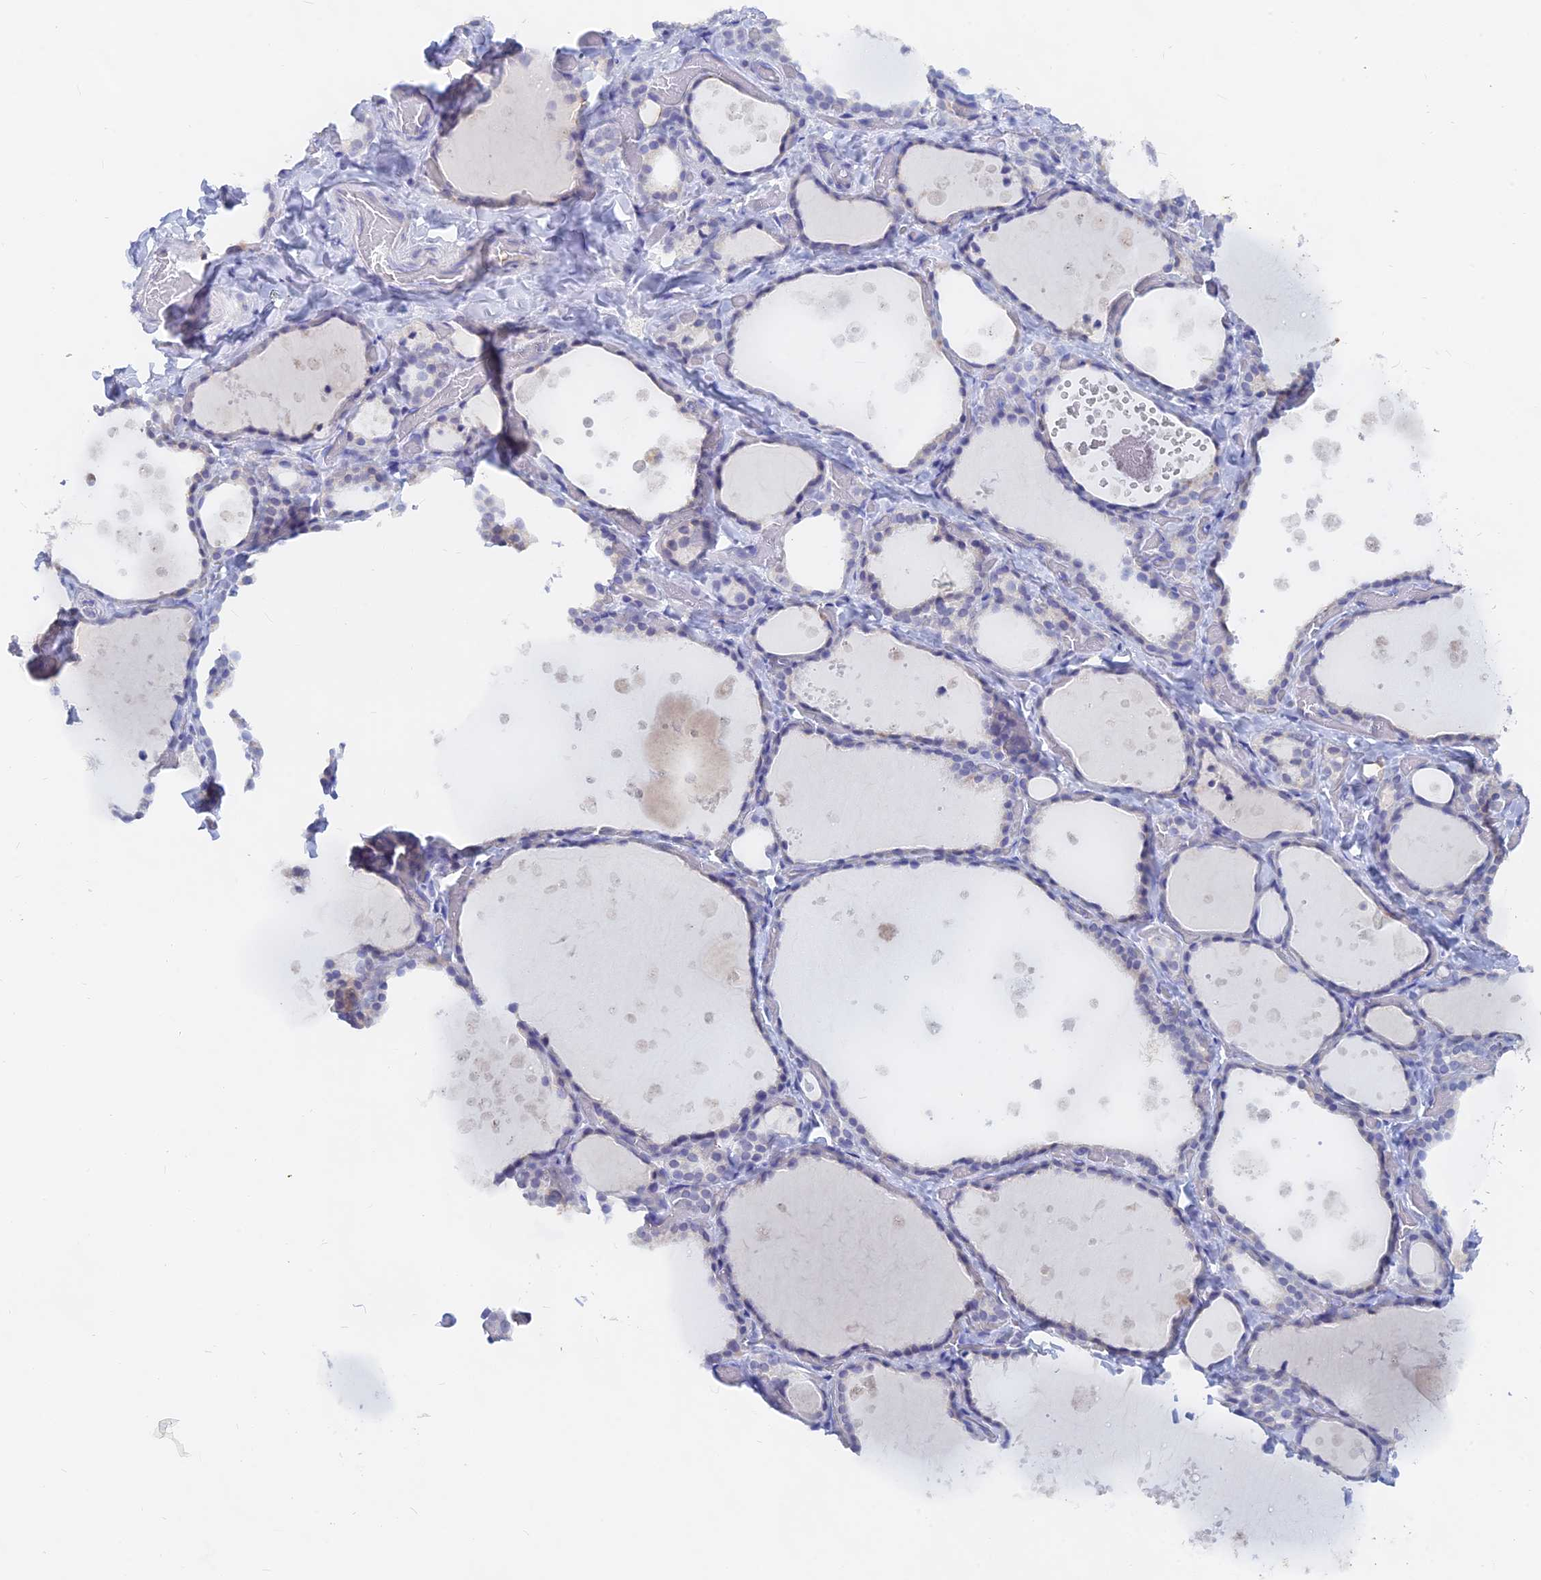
{"staining": {"intensity": "negative", "quantity": "none", "location": "none"}, "tissue": "thyroid gland", "cell_type": "Glandular cells", "image_type": "normal", "snomed": [{"axis": "morphology", "description": "Normal tissue, NOS"}, {"axis": "topography", "description": "Thyroid gland"}], "caption": "A histopathology image of thyroid gland stained for a protein demonstrates no brown staining in glandular cells. (DAB (3,3'-diaminobenzidine) IHC with hematoxylin counter stain).", "gene": "LRIF1", "patient": {"sex": "female", "age": 44}}